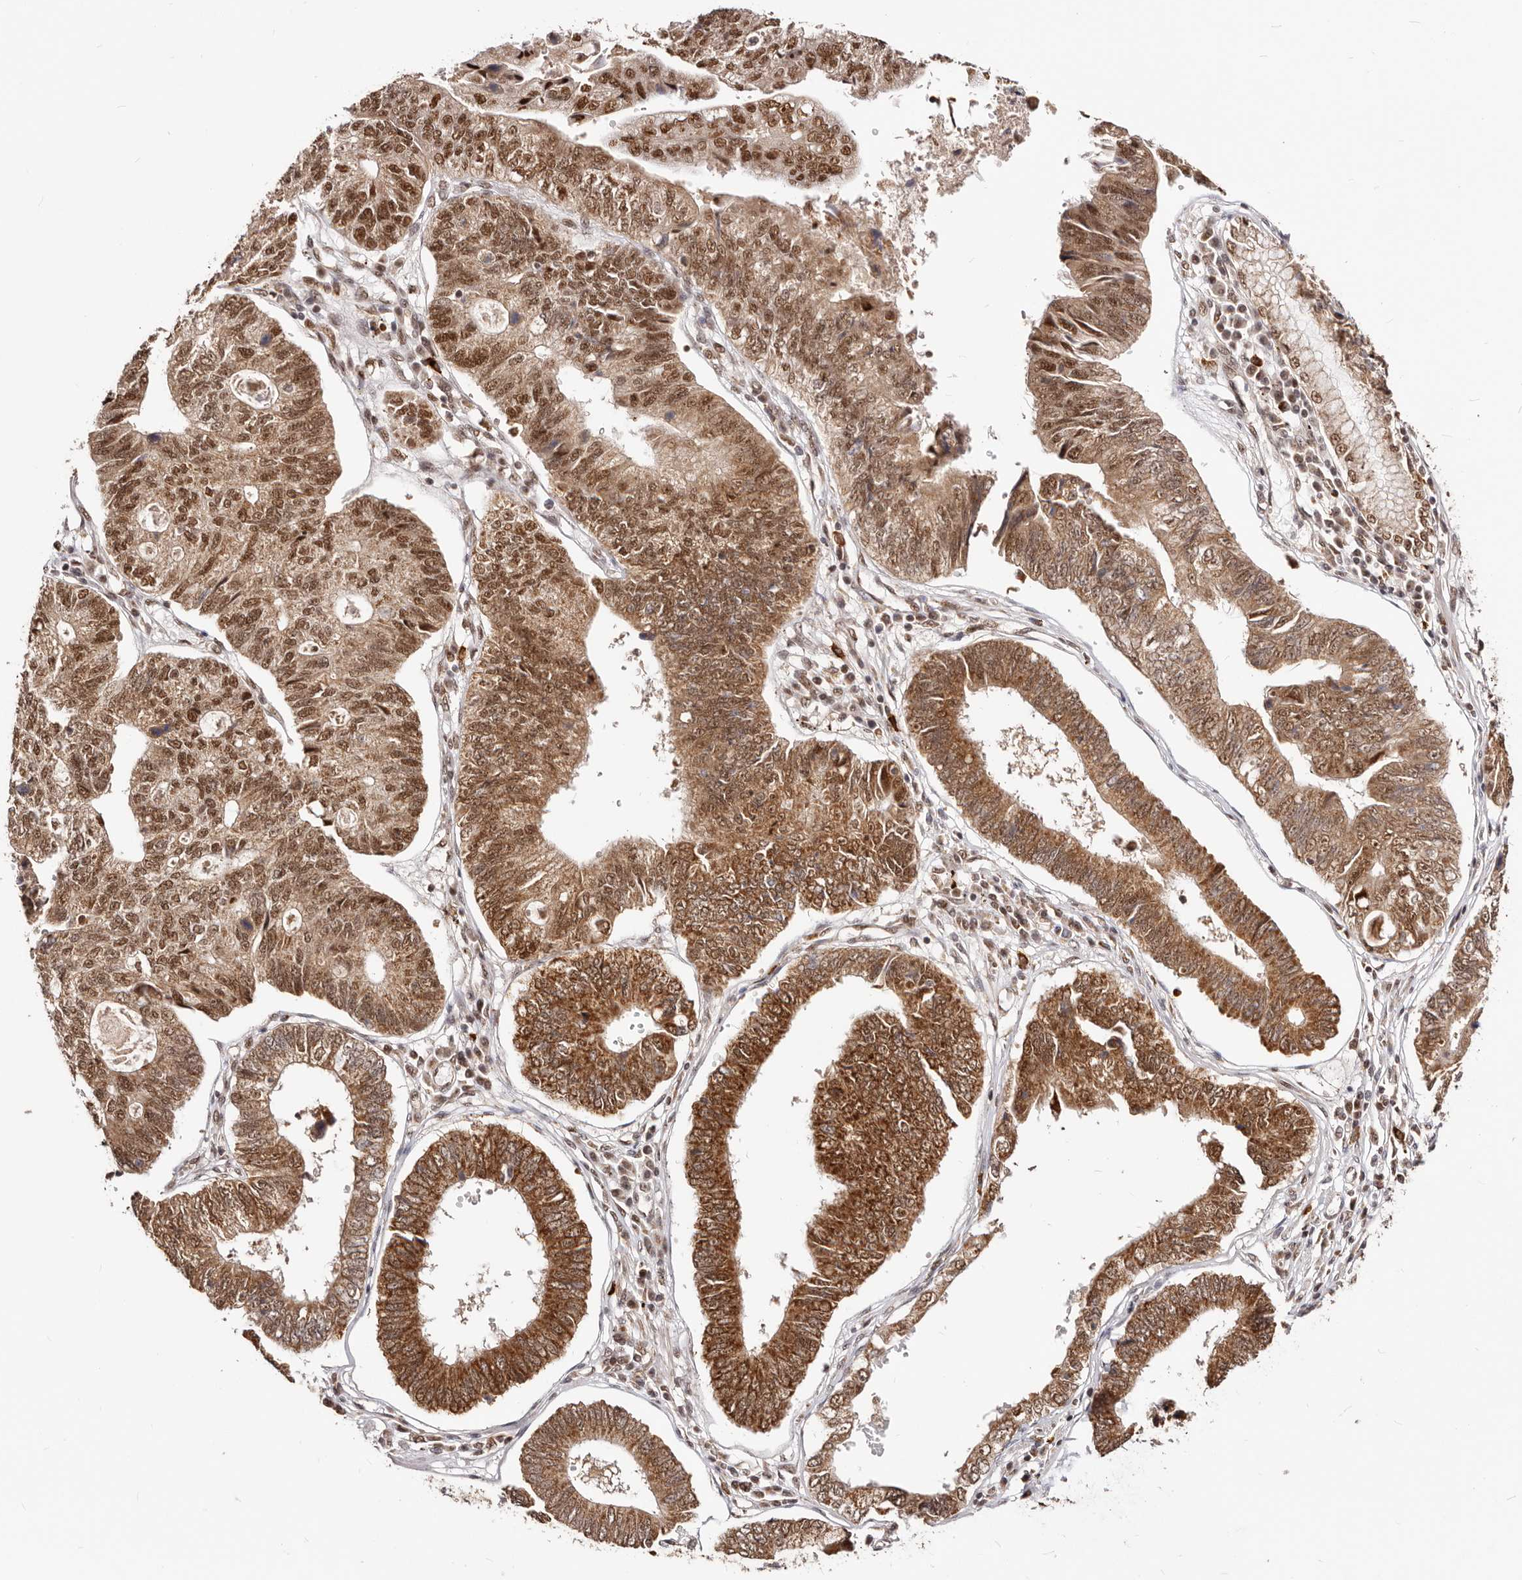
{"staining": {"intensity": "strong", "quantity": ">75%", "location": "cytoplasmic/membranous,nuclear"}, "tissue": "stomach cancer", "cell_type": "Tumor cells", "image_type": "cancer", "snomed": [{"axis": "morphology", "description": "Adenocarcinoma, NOS"}, {"axis": "topography", "description": "Stomach"}], "caption": "This micrograph shows immunohistochemistry (IHC) staining of human adenocarcinoma (stomach), with high strong cytoplasmic/membranous and nuclear staining in about >75% of tumor cells.", "gene": "SEC14L1", "patient": {"sex": "male", "age": 59}}